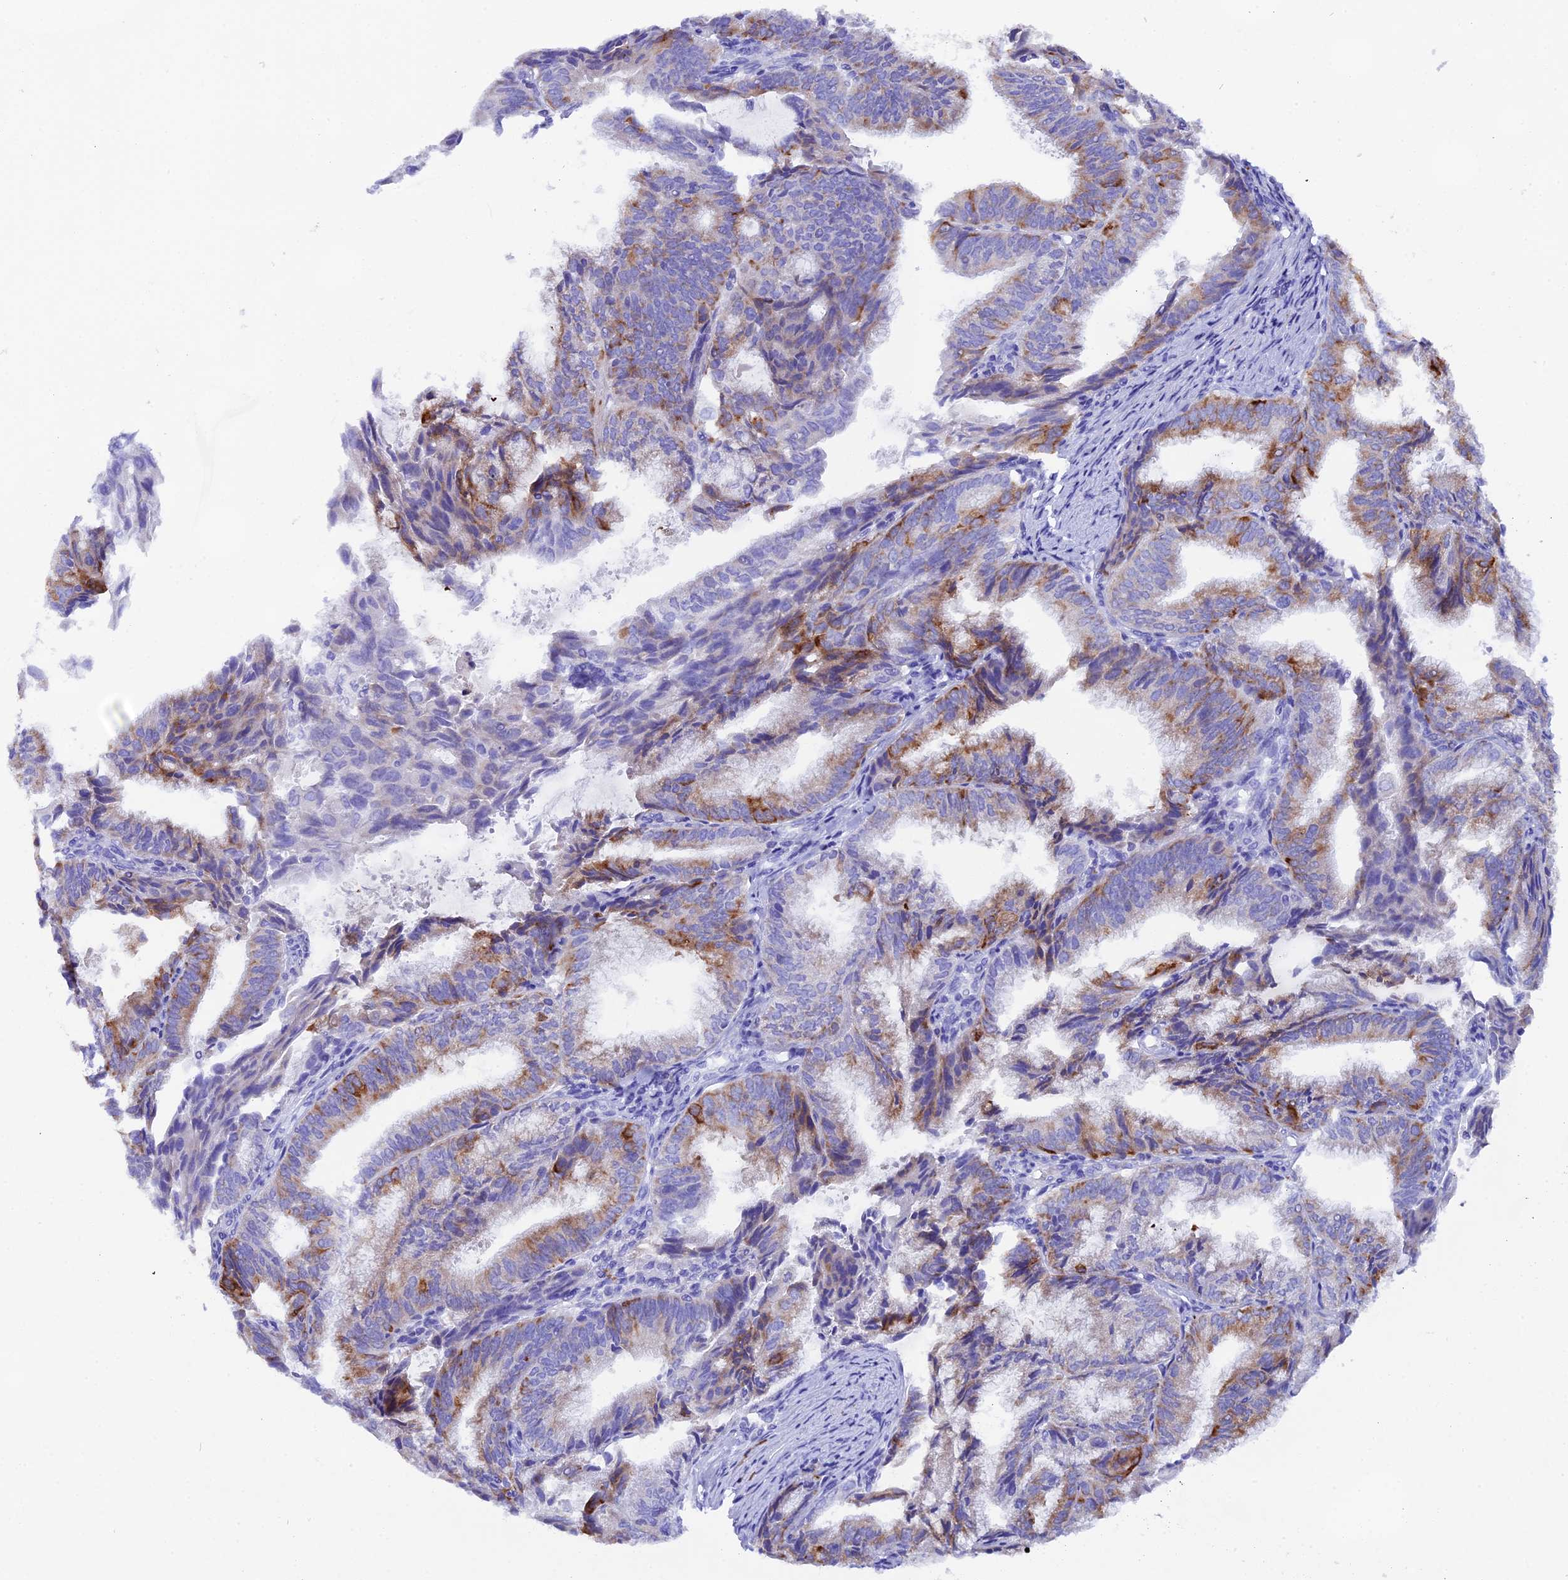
{"staining": {"intensity": "moderate", "quantity": "25%-75%", "location": "cytoplasmic/membranous"}, "tissue": "endometrial cancer", "cell_type": "Tumor cells", "image_type": "cancer", "snomed": [{"axis": "morphology", "description": "Adenocarcinoma, NOS"}, {"axis": "topography", "description": "Endometrium"}], "caption": "A medium amount of moderate cytoplasmic/membranous staining is identified in approximately 25%-75% of tumor cells in endometrial adenocarcinoma tissue.", "gene": "FKBP11", "patient": {"sex": "female", "age": 49}}